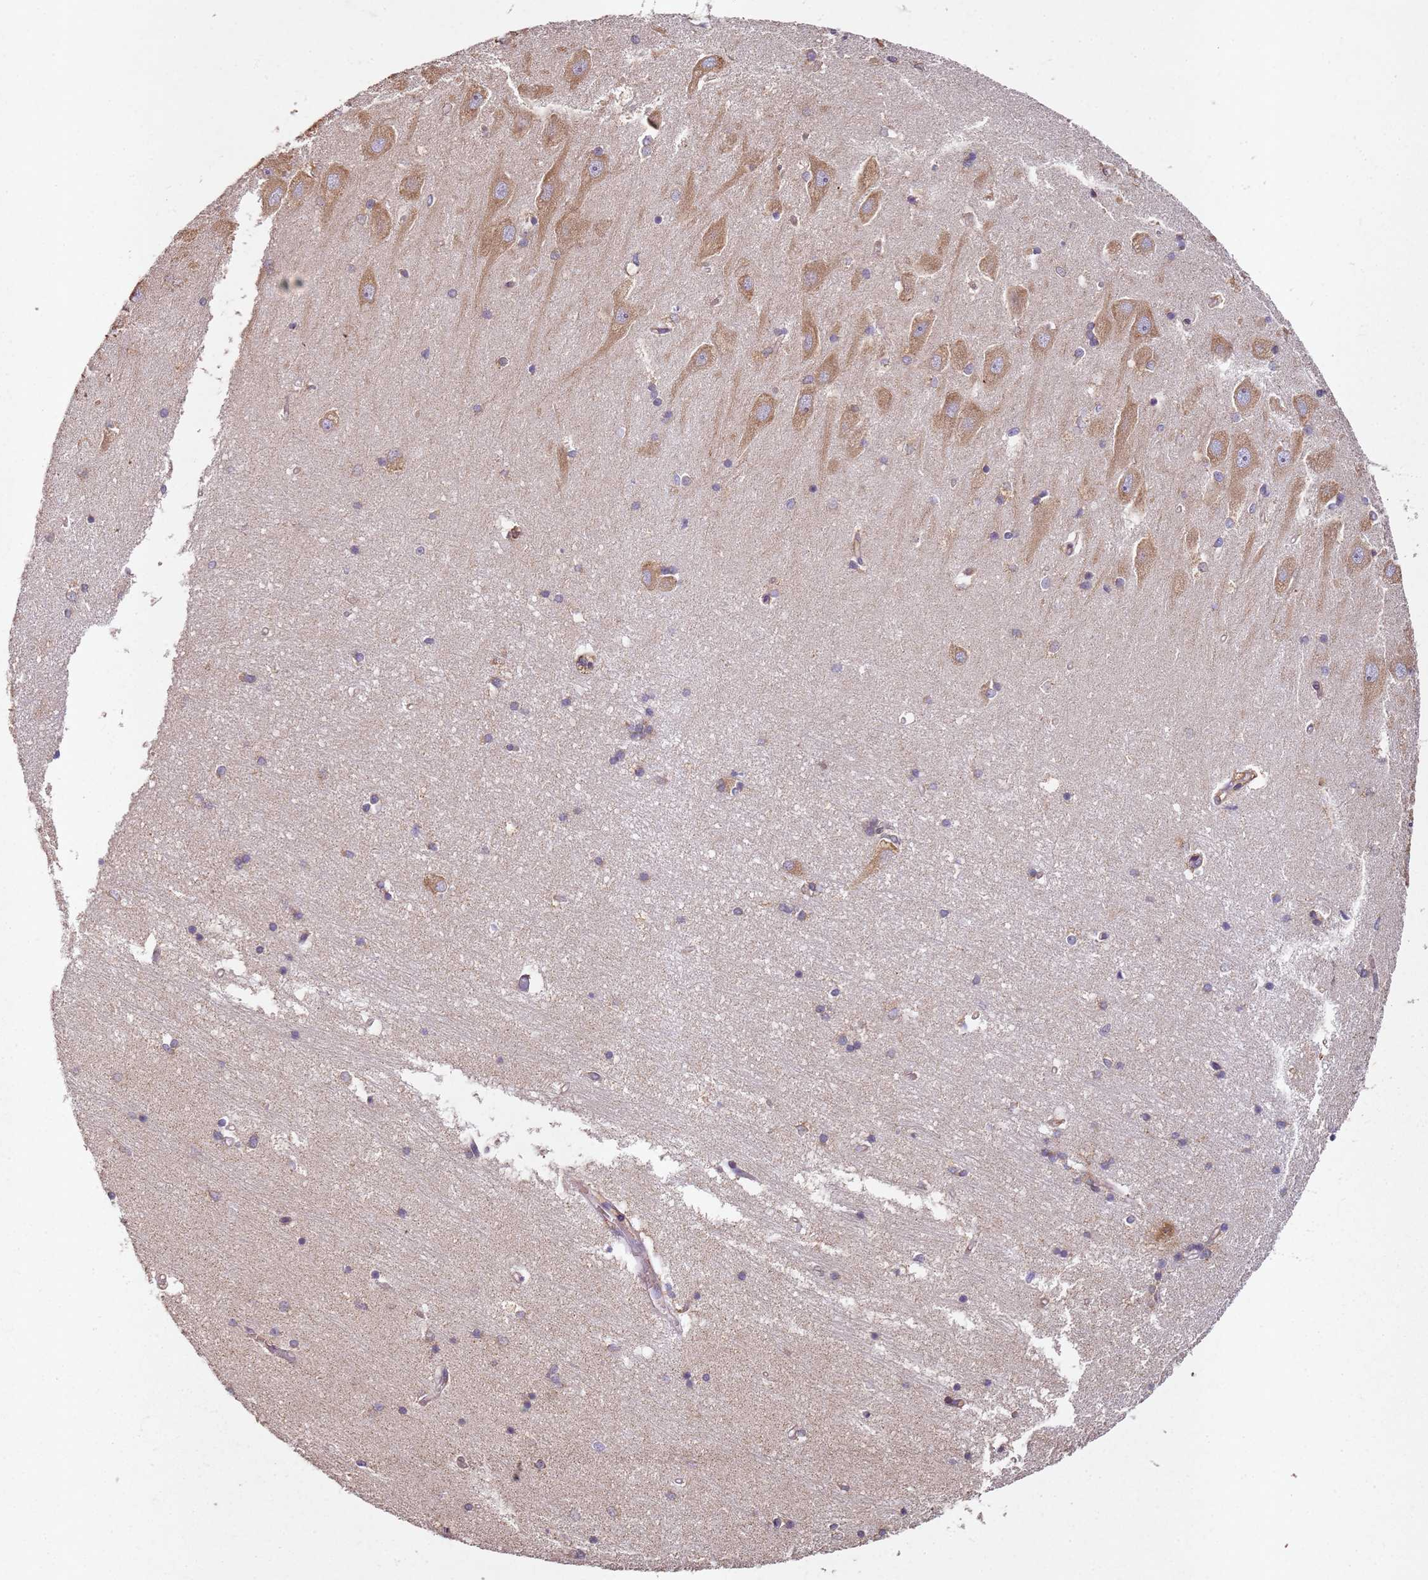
{"staining": {"intensity": "weak", "quantity": "<25%", "location": "cytoplasmic/membranous"}, "tissue": "hippocampus", "cell_type": "Glial cells", "image_type": "normal", "snomed": [{"axis": "morphology", "description": "Normal tissue, NOS"}, {"axis": "topography", "description": "Hippocampus"}], "caption": "Immunohistochemical staining of benign human hippocampus displays no significant staining in glial cells. (Brightfield microscopy of DAB immunohistochemistry at high magnification).", "gene": "ARFRP1", "patient": {"sex": "male", "age": 45}}